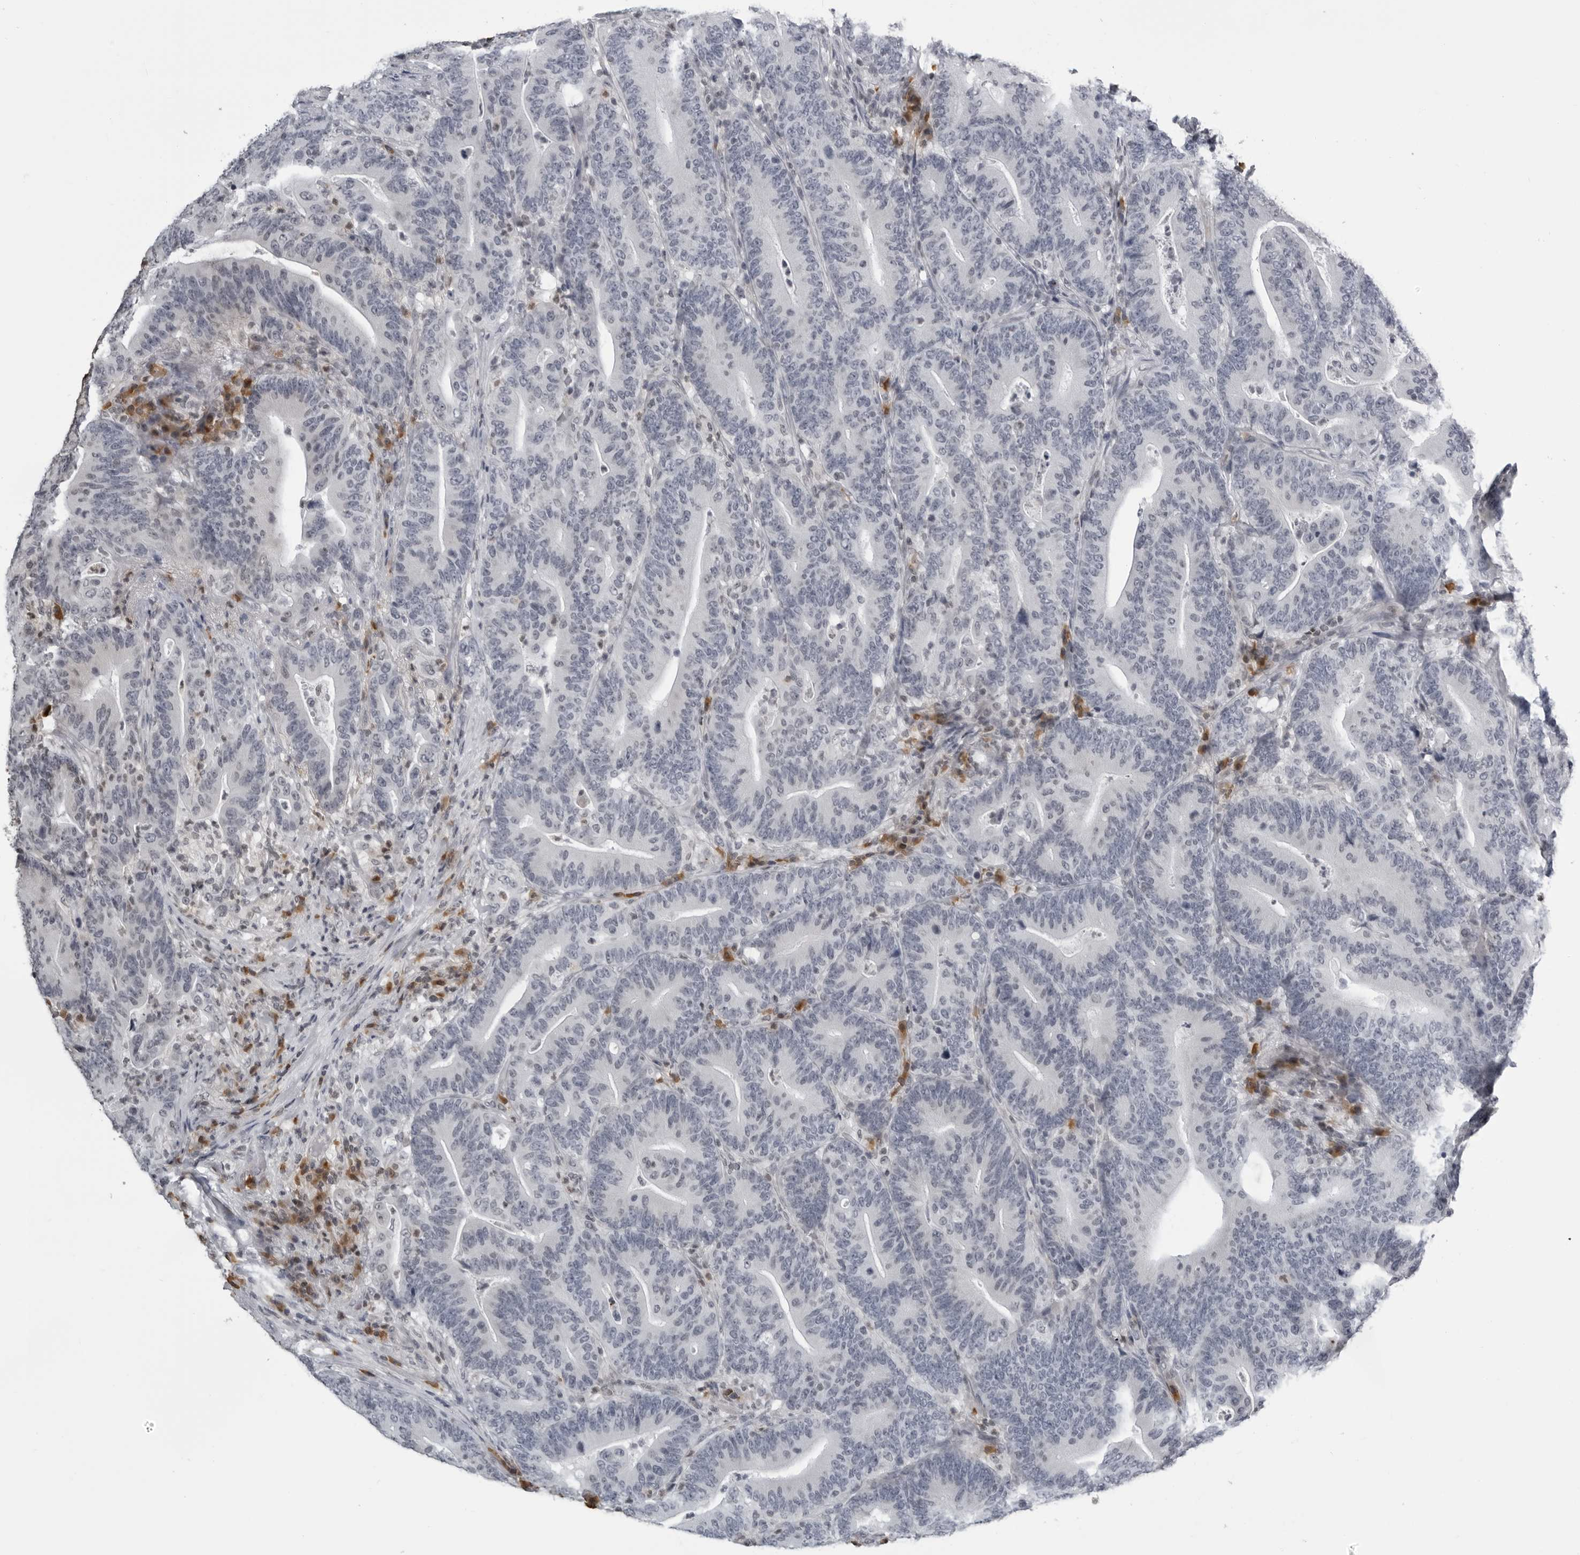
{"staining": {"intensity": "negative", "quantity": "none", "location": "none"}, "tissue": "colorectal cancer", "cell_type": "Tumor cells", "image_type": "cancer", "snomed": [{"axis": "morphology", "description": "Adenocarcinoma, NOS"}, {"axis": "topography", "description": "Colon"}], "caption": "Tumor cells show no significant protein positivity in colorectal cancer (adenocarcinoma).", "gene": "RTCA", "patient": {"sex": "female", "age": 66}}